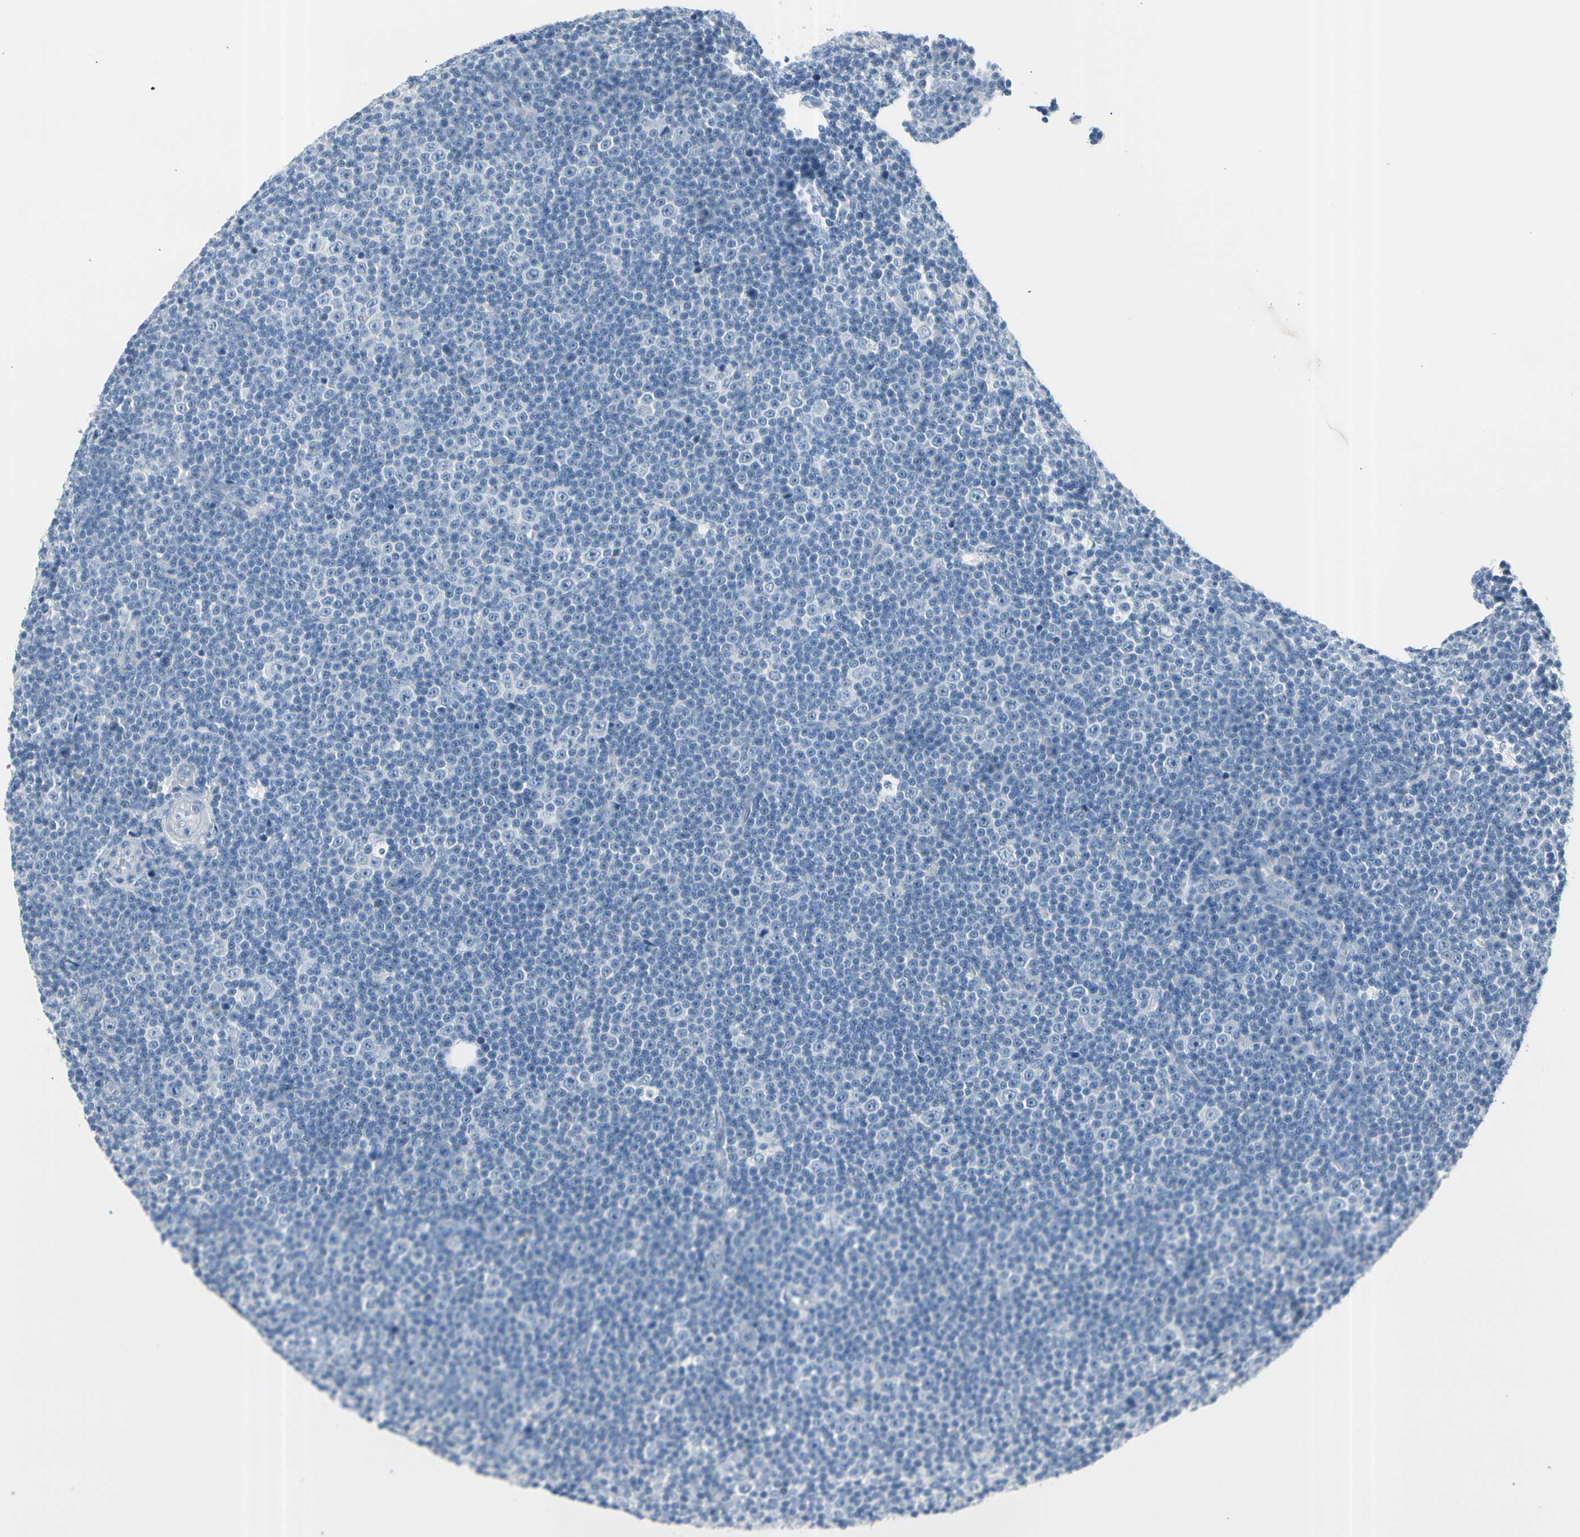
{"staining": {"intensity": "negative", "quantity": "none", "location": "none"}, "tissue": "lymphoma", "cell_type": "Tumor cells", "image_type": "cancer", "snomed": [{"axis": "morphology", "description": "Malignant lymphoma, non-Hodgkin's type, Low grade"}, {"axis": "topography", "description": "Lymph node"}], "caption": "Immunohistochemistry (IHC) image of lymphoma stained for a protein (brown), which reveals no staining in tumor cells.", "gene": "TPO", "patient": {"sex": "female", "age": 67}}